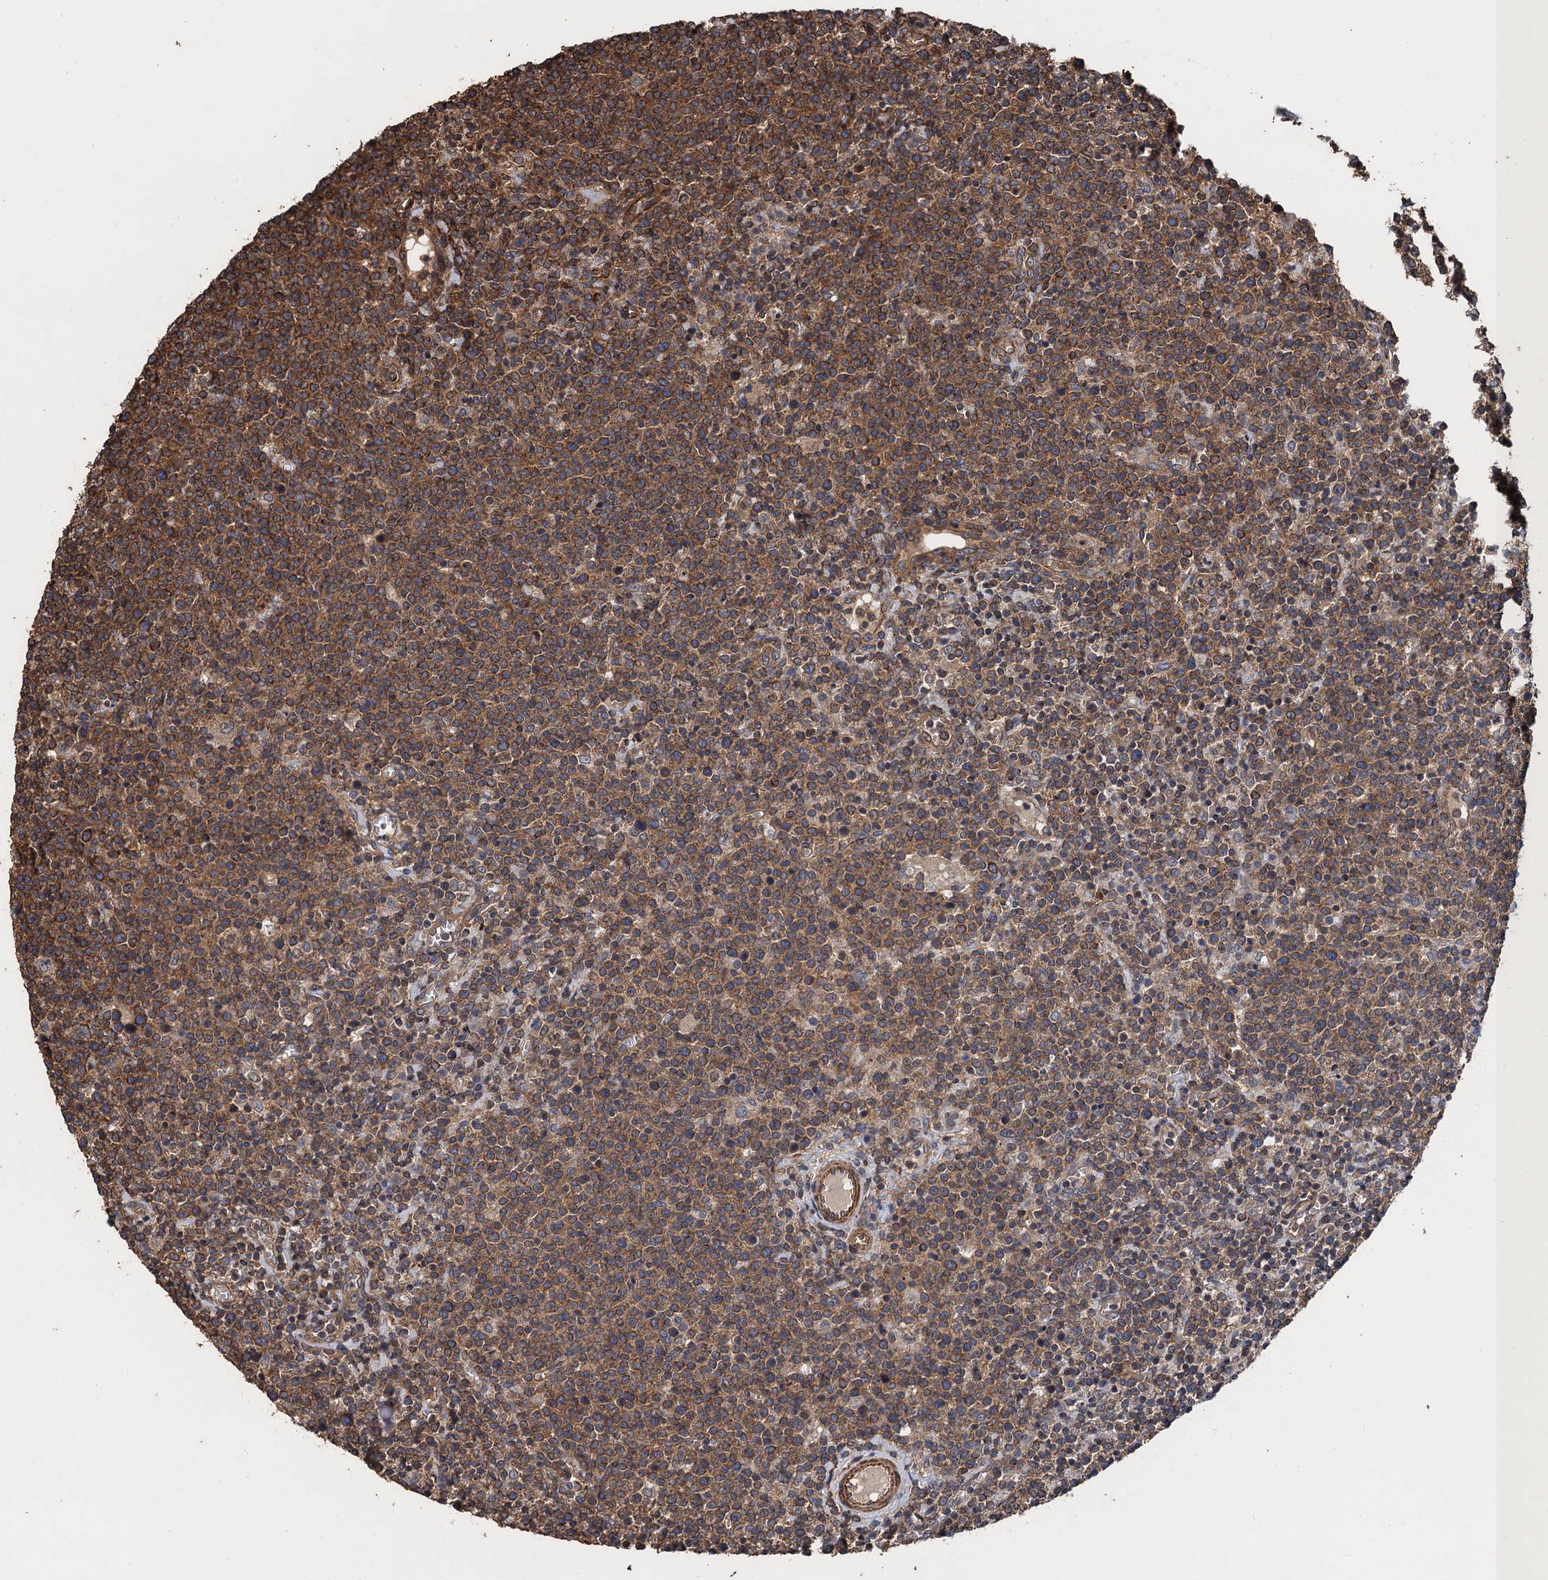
{"staining": {"intensity": "moderate", "quantity": ">75%", "location": "cytoplasmic/membranous"}, "tissue": "lymphoma", "cell_type": "Tumor cells", "image_type": "cancer", "snomed": [{"axis": "morphology", "description": "Malignant lymphoma, non-Hodgkin's type, High grade"}, {"axis": "topography", "description": "Lymph node"}], "caption": "Moderate cytoplasmic/membranous positivity for a protein is appreciated in approximately >75% of tumor cells of malignant lymphoma, non-Hodgkin's type (high-grade) using IHC.", "gene": "PPP4R1", "patient": {"sex": "male", "age": 61}}